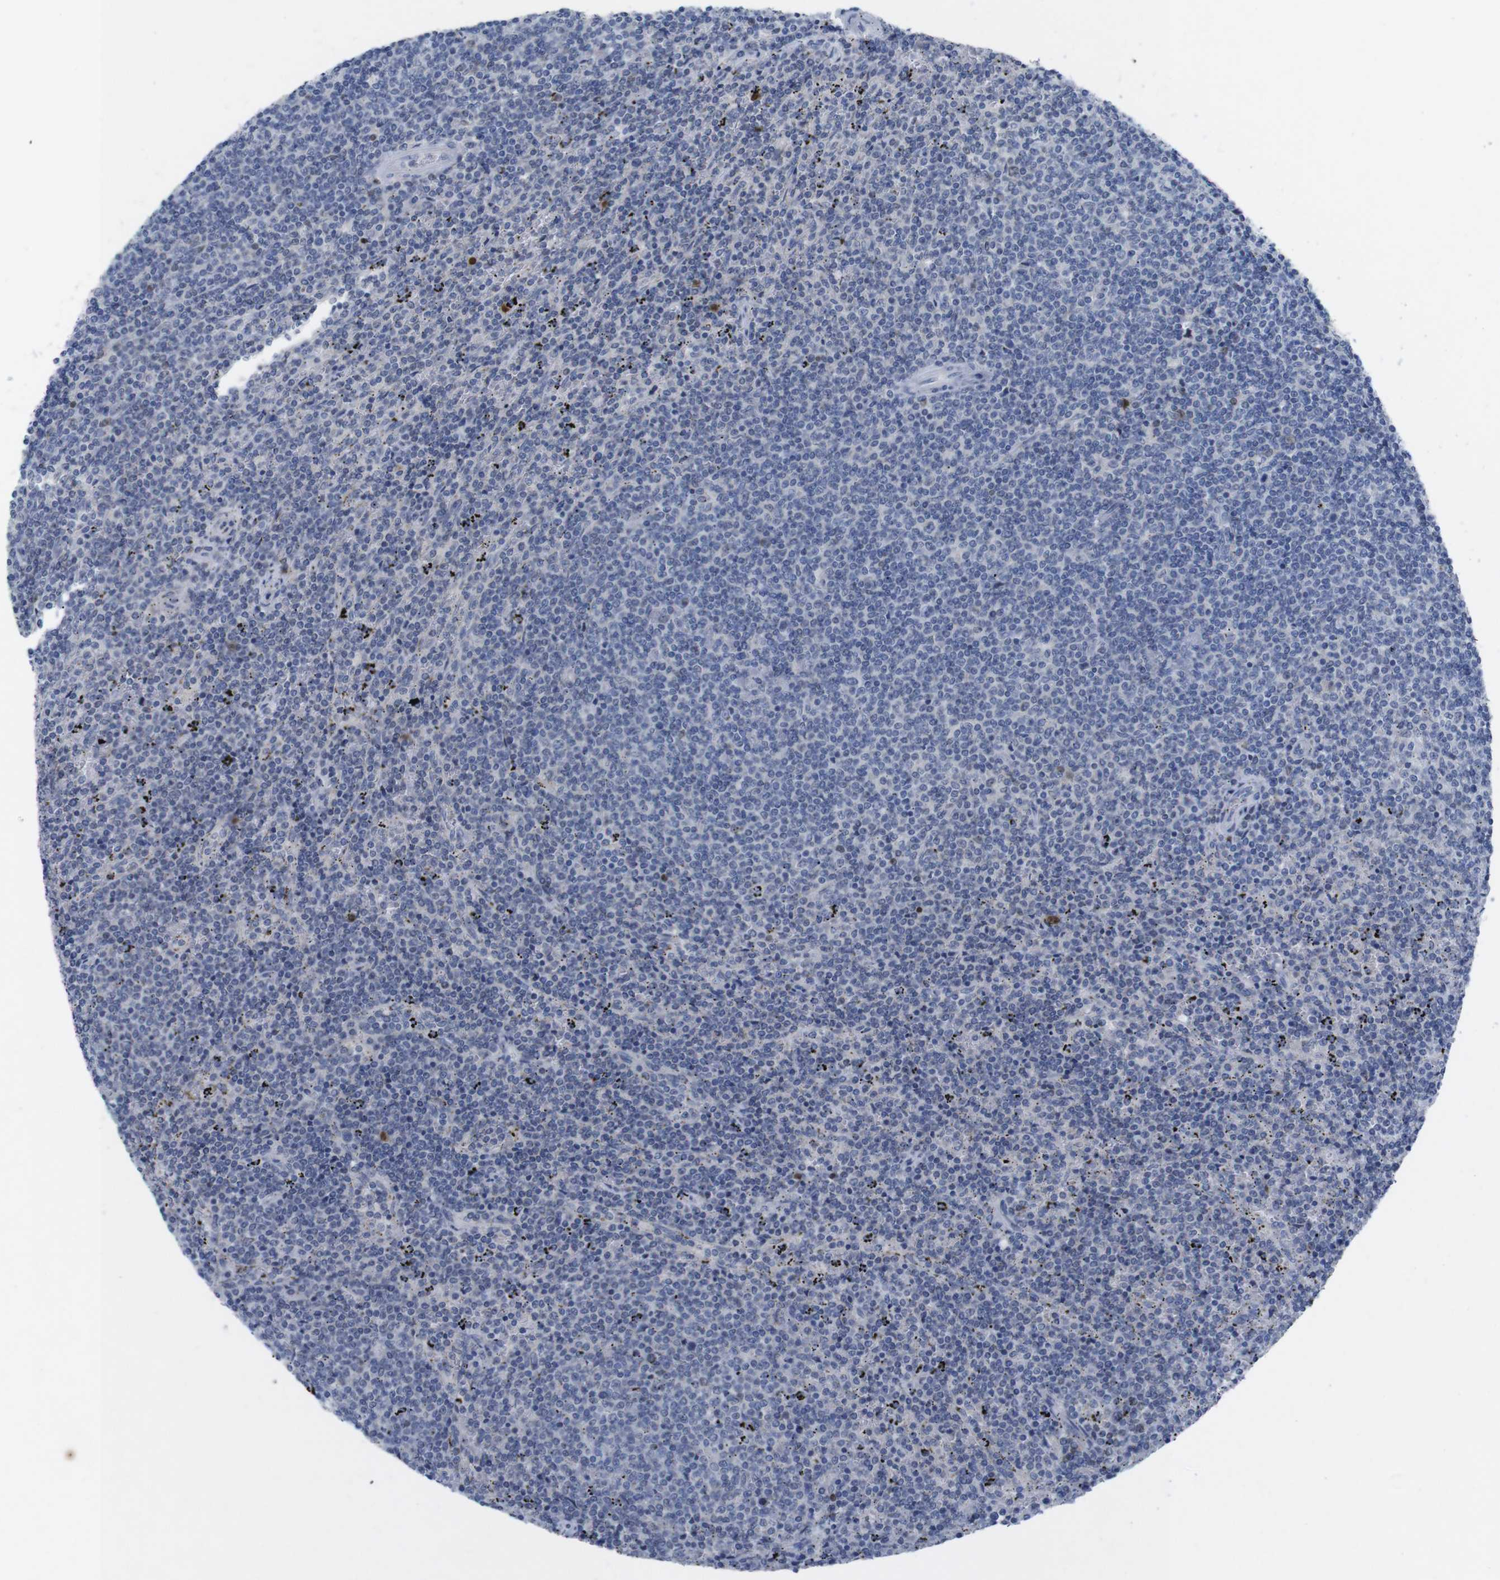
{"staining": {"intensity": "negative", "quantity": "none", "location": "none"}, "tissue": "lymphoma", "cell_type": "Tumor cells", "image_type": "cancer", "snomed": [{"axis": "morphology", "description": "Malignant lymphoma, non-Hodgkin's type, Low grade"}, {"axis": "topography", "description": "Spleen"}], "caption": "Tumor cells show no significant positivity in malignant lymphoma, non-Hodgkin's type (low-grade).", "gene": "IRF4", "patient": {"sex": "female", "age": 50}}